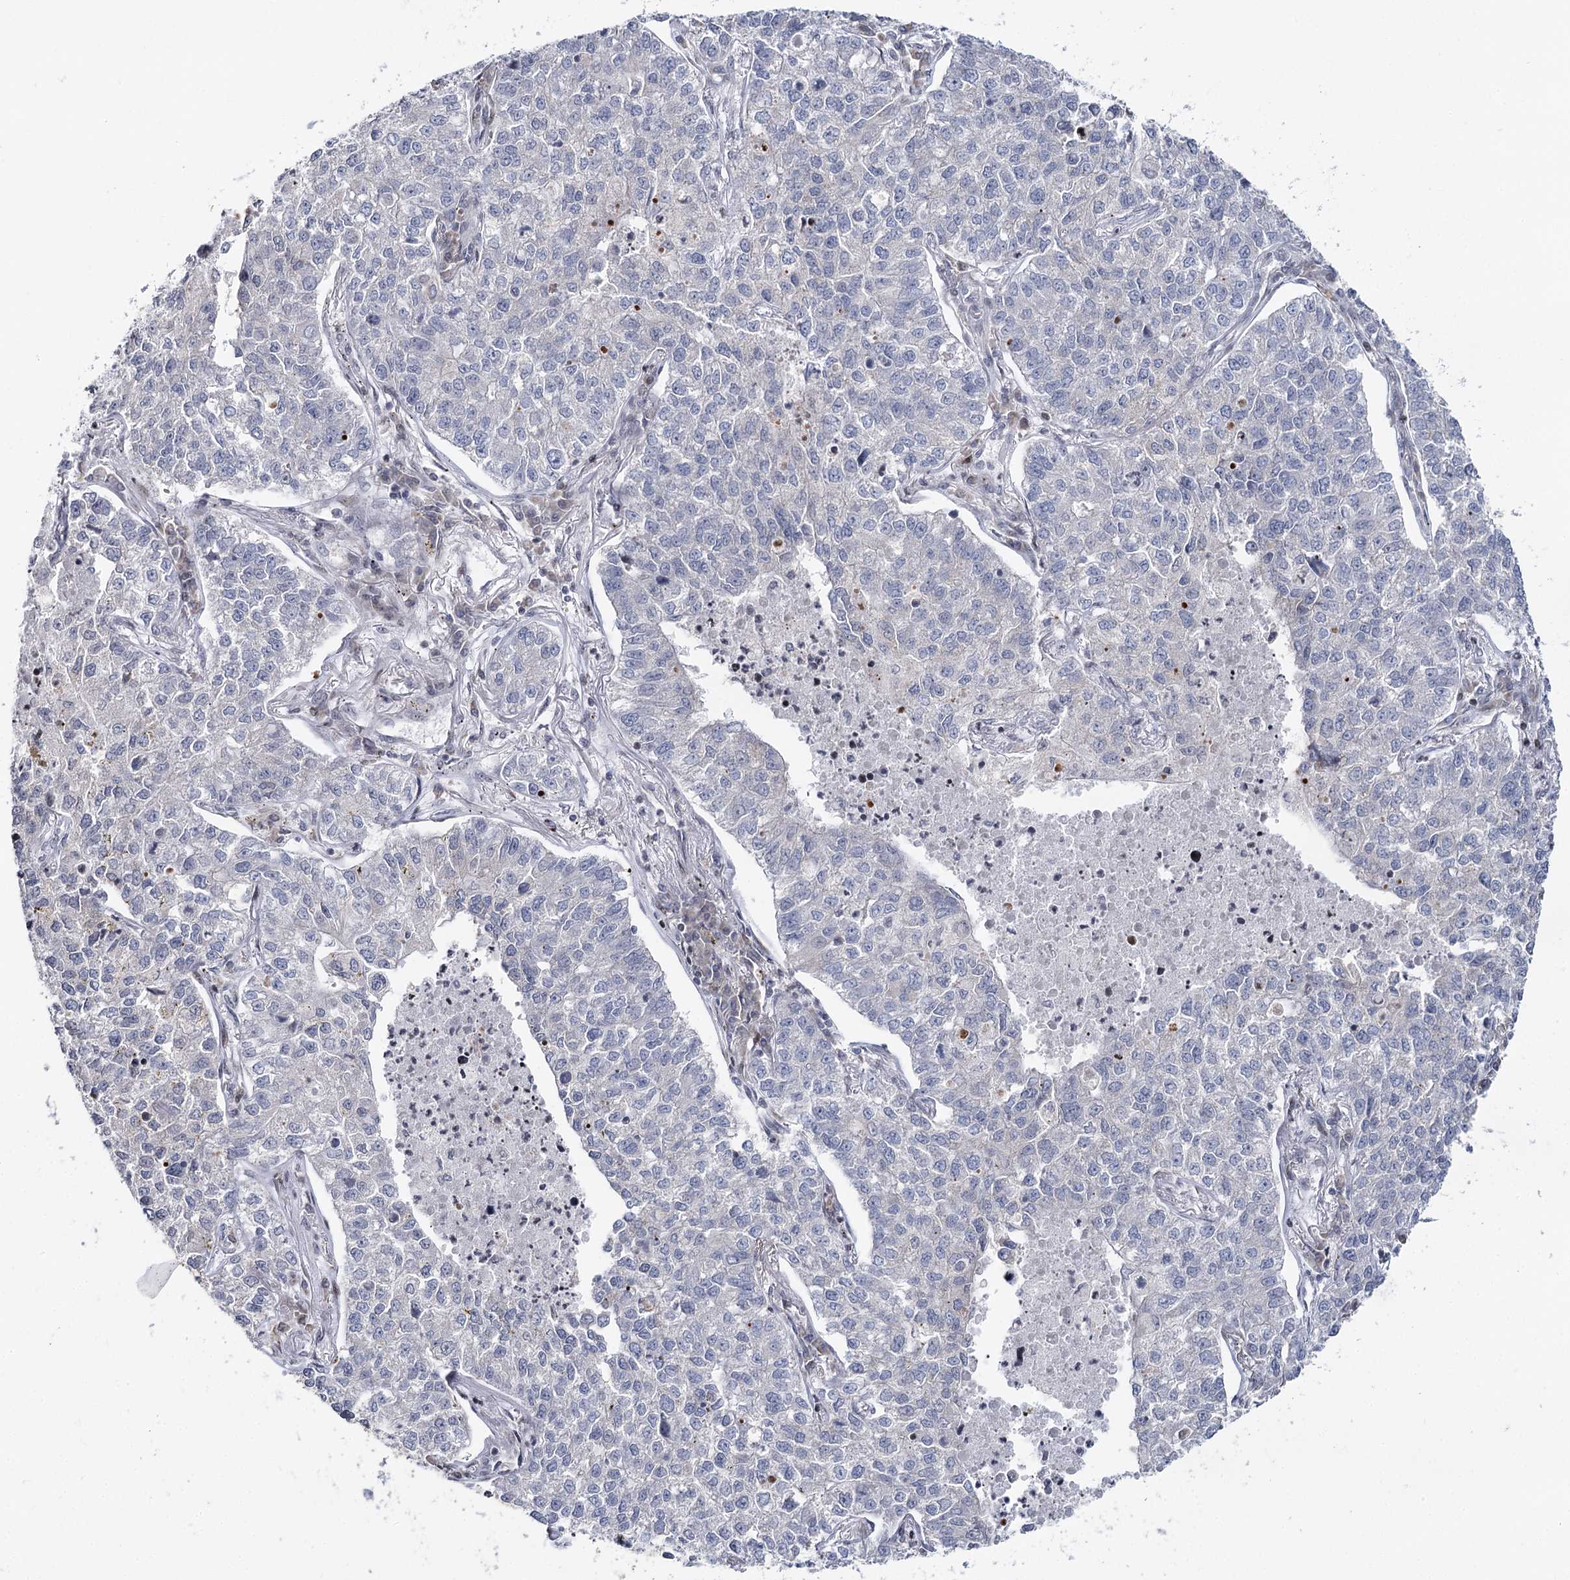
{"staining": {"intensity": "negative", "quantity": "none", "location": "none"}, "tissue": "lung cancer", "cell_type": "Tumor cells", "image_type": "cancer", "snomed": [{"axis": "morphology", "description": "Adenocarcinoma, NOS"}, {"axis": "topography", "description": "Lung"}], "caption": "Adenocarcinoma (lung) was stained to show a protein in brown. There is no significant staining in tumor cells. (DAB (3,3'-diaminobenzidine) IHC, high magnification).", "gene": "PTGR1", "patient": {"sex": "male", "age": 49}}